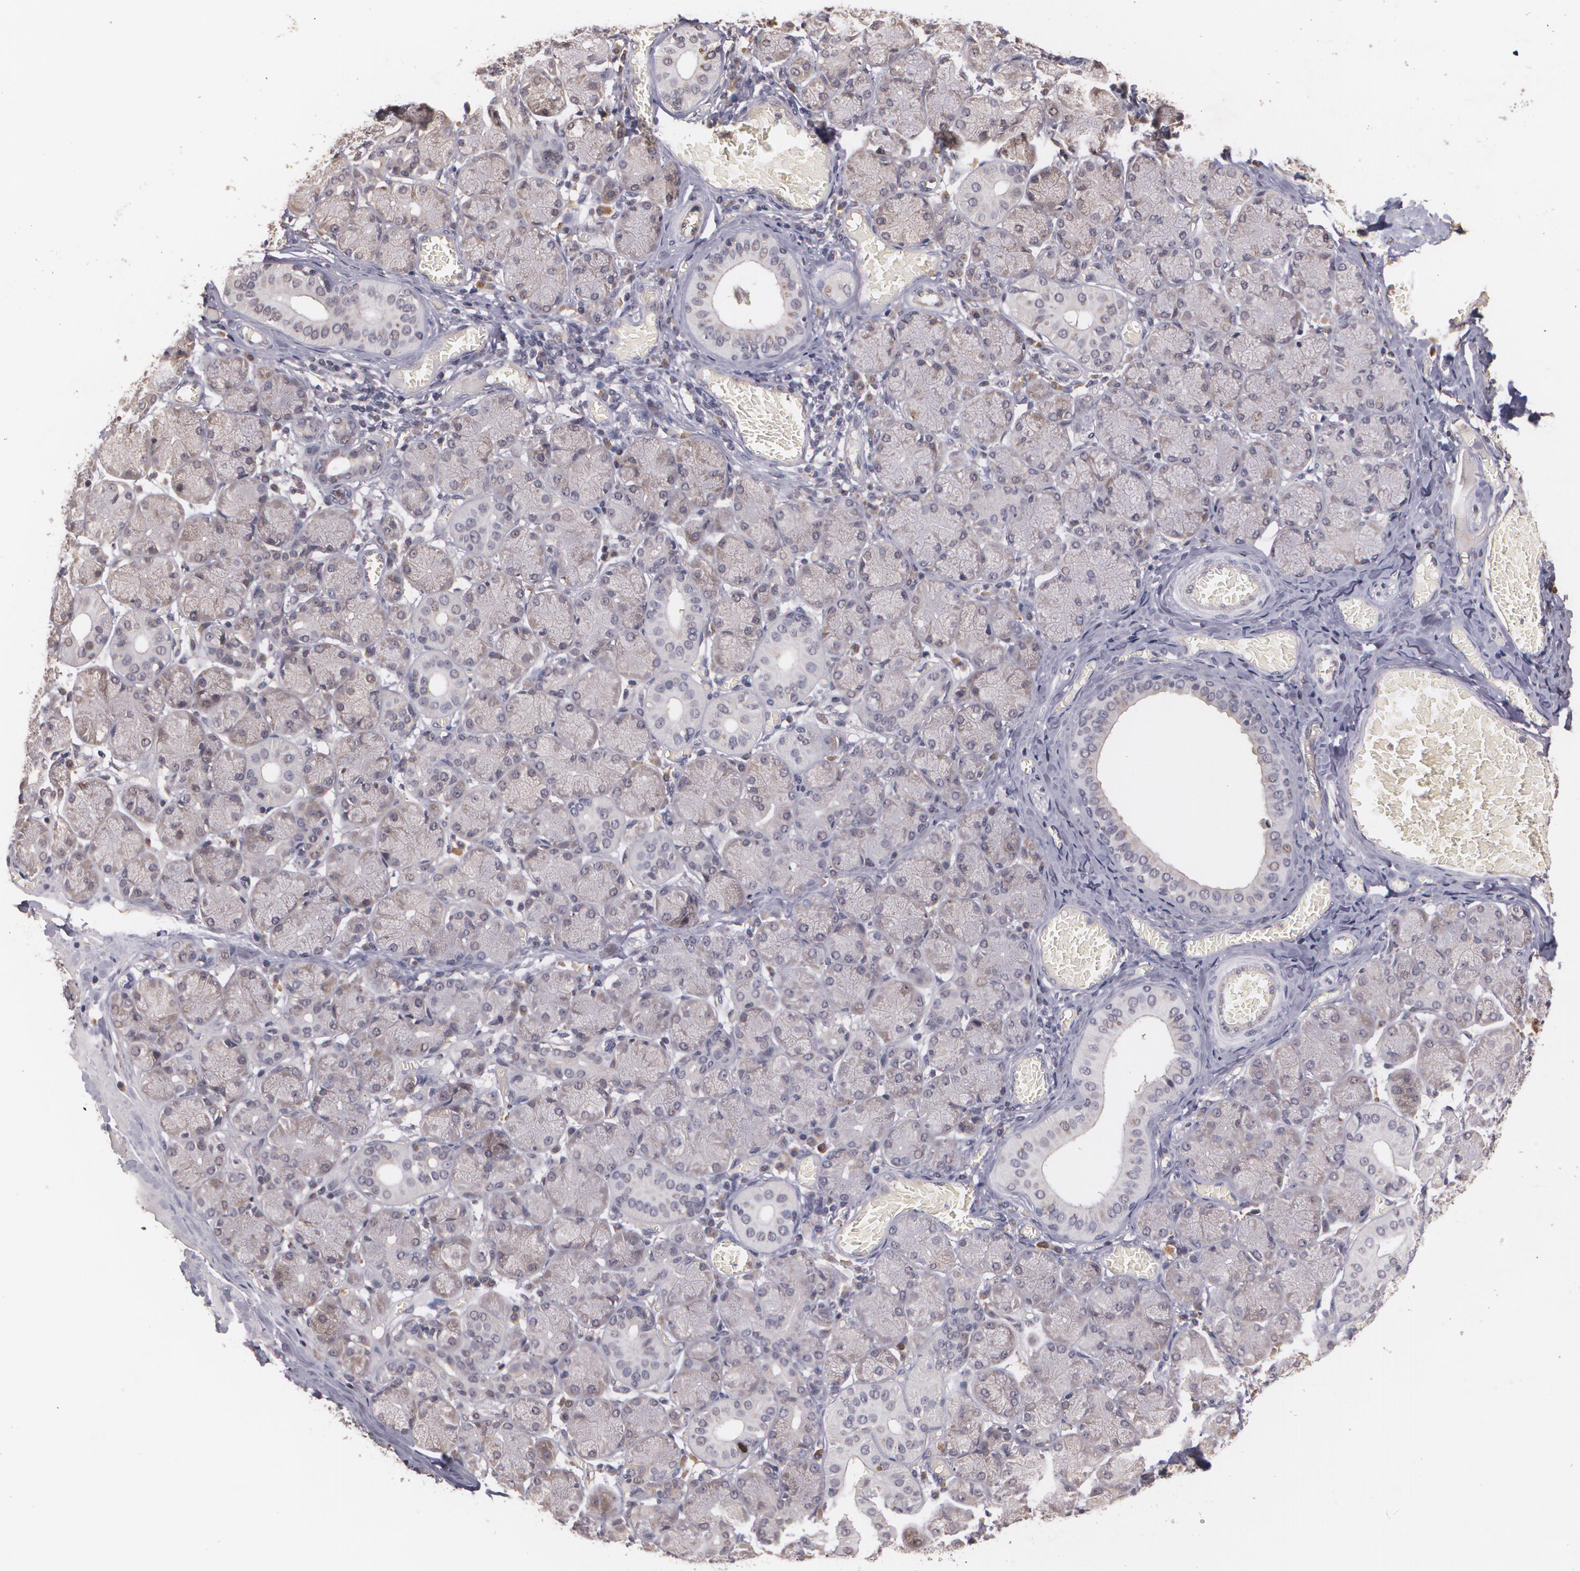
{"staining": {"intensity": "negative", "quantity": "none", "location": "none"}, "tissue": "salivary gland", "cell_type": "Glandular cells", "image_type": "normal", "snomed": [{"axis": "morphology", "description": "Normal tissue, NOS"}, {"axis": "topography", "description": "Salivary gland"}], "caption": "Protein analysis of normal salivary gland shows no significant expression in glandular cells. (DAB immunohistochemistry (IHC) visualized using brightfield microscopy, high magnification).", "gene": "BRCA1", "patient": {"sex": "female", "age": 24}}